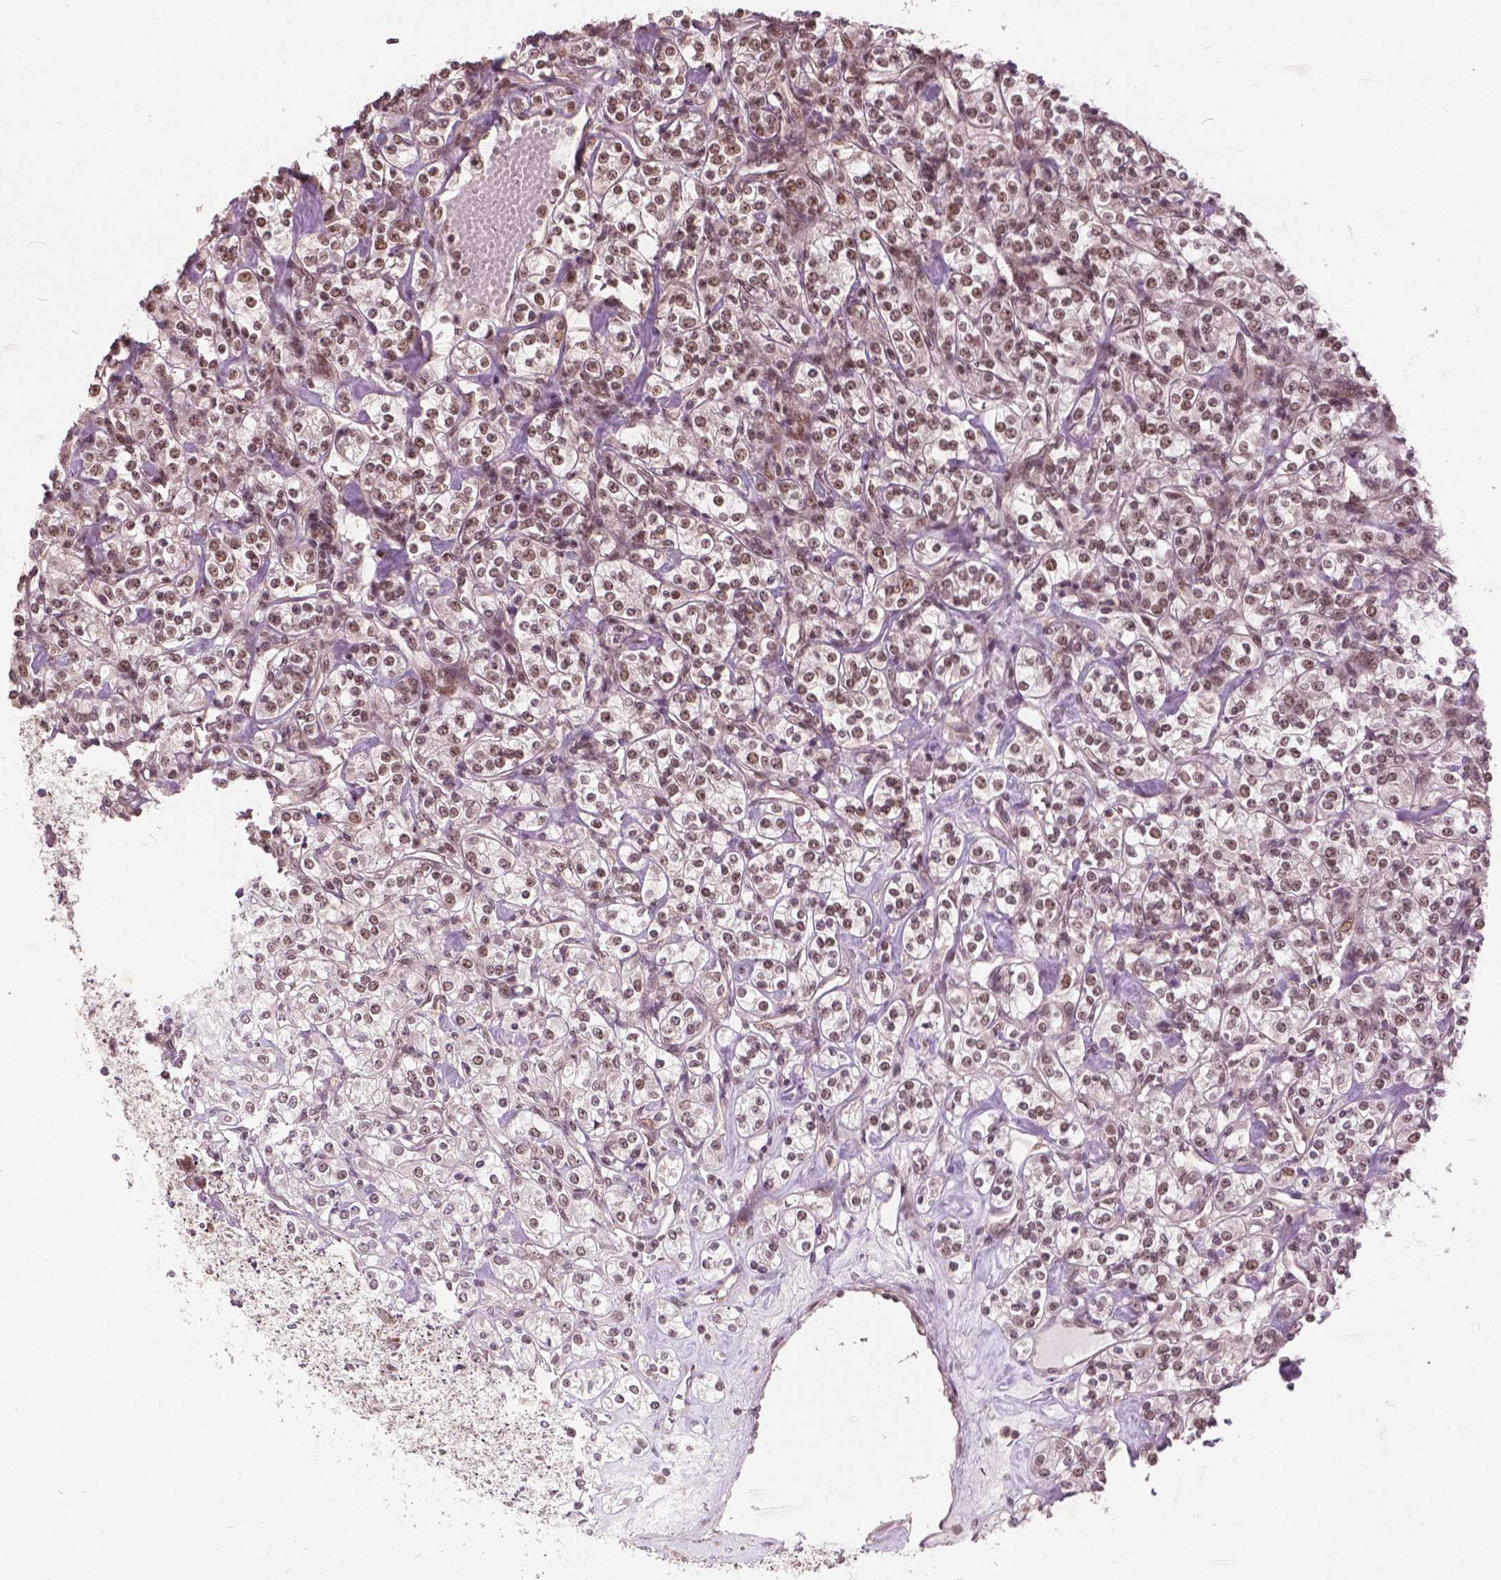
{"staining": {"intensity": "moderate", "quantity": ">75%", "location": "nuclear"}, "tissue": "renal cancer", "cell_type": "Tumor cells", "image_type": "cancer", "snomed": [{"axis": "morphology", "description": "Adenocarcinoma, NOS"}, {"axis": "topography", "description": "Kidney"}], "caption": "Immunohistochemistry (IHC) micrograph of human renal cancer (adenocarcinoma) stained for a protein (brown), which displays medium levels of moderate nuclear staining in approximately >75% of tumor cells.", "gene": "GPS2", "patient": {"sex": "male", "age": 77}}